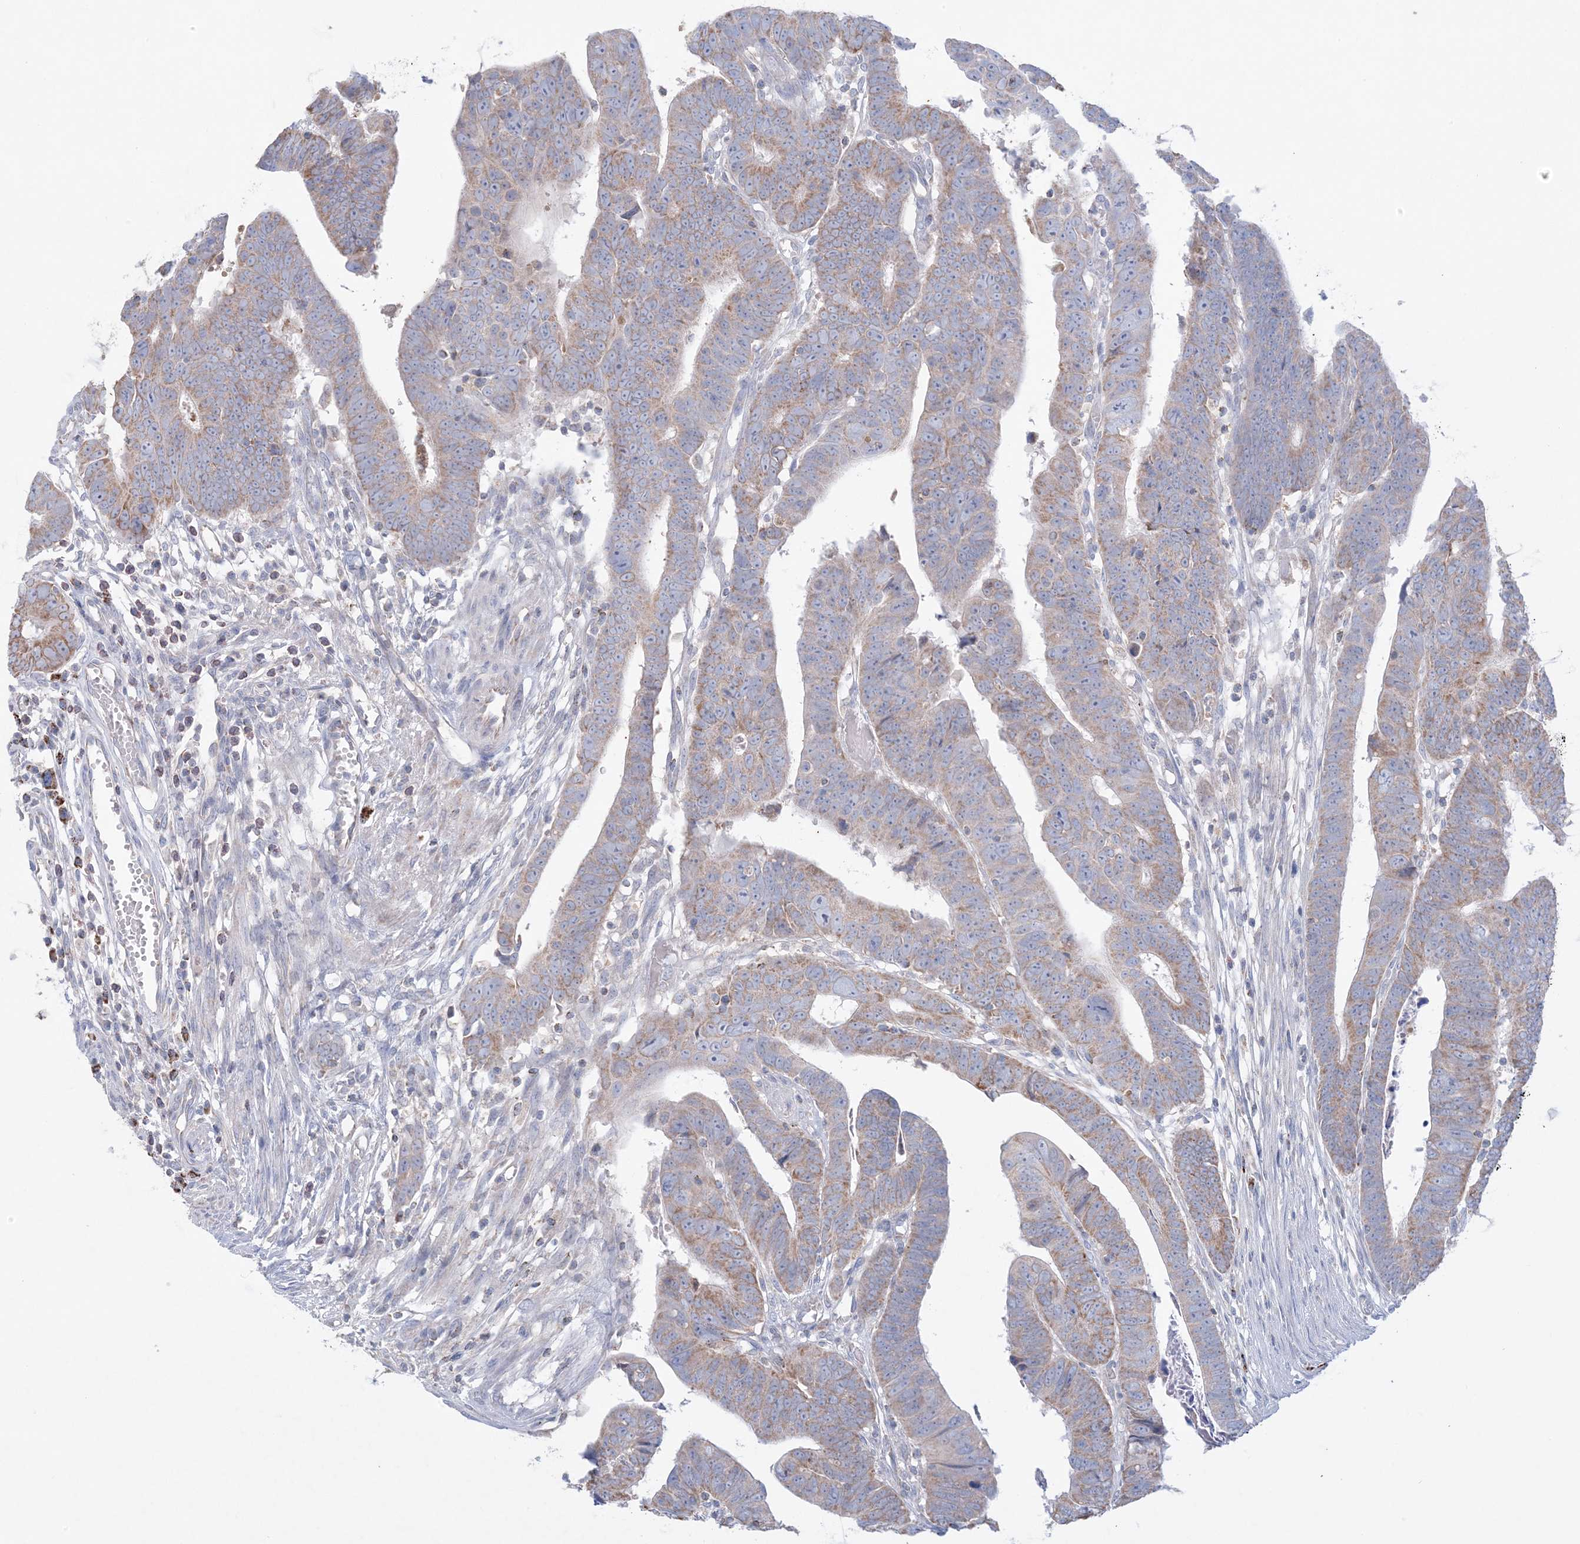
{"staining": {"intensity": "moderate", "quantity": "25%-75%", "location": "cytoplasmic/membranous"}, "tissue": "colorectal cancer", "cell_type": "Tumor cells", "image_type": "cancer", "snomed": [{"axis": "morphology", "description": "Adenocarcinoma, NOS"}, {"axis": "topography", "description": "Rectum"}], "caption": "This photomicrograph displays immunohistochemistry staining of human adenocarcinoma (colorectal), with medium moderate cytoplasmic/membranous positivity in about 25%-75% of tumor cells.", "gene": "KCTD6", "patient": {"sex": "female", "age": 65}}